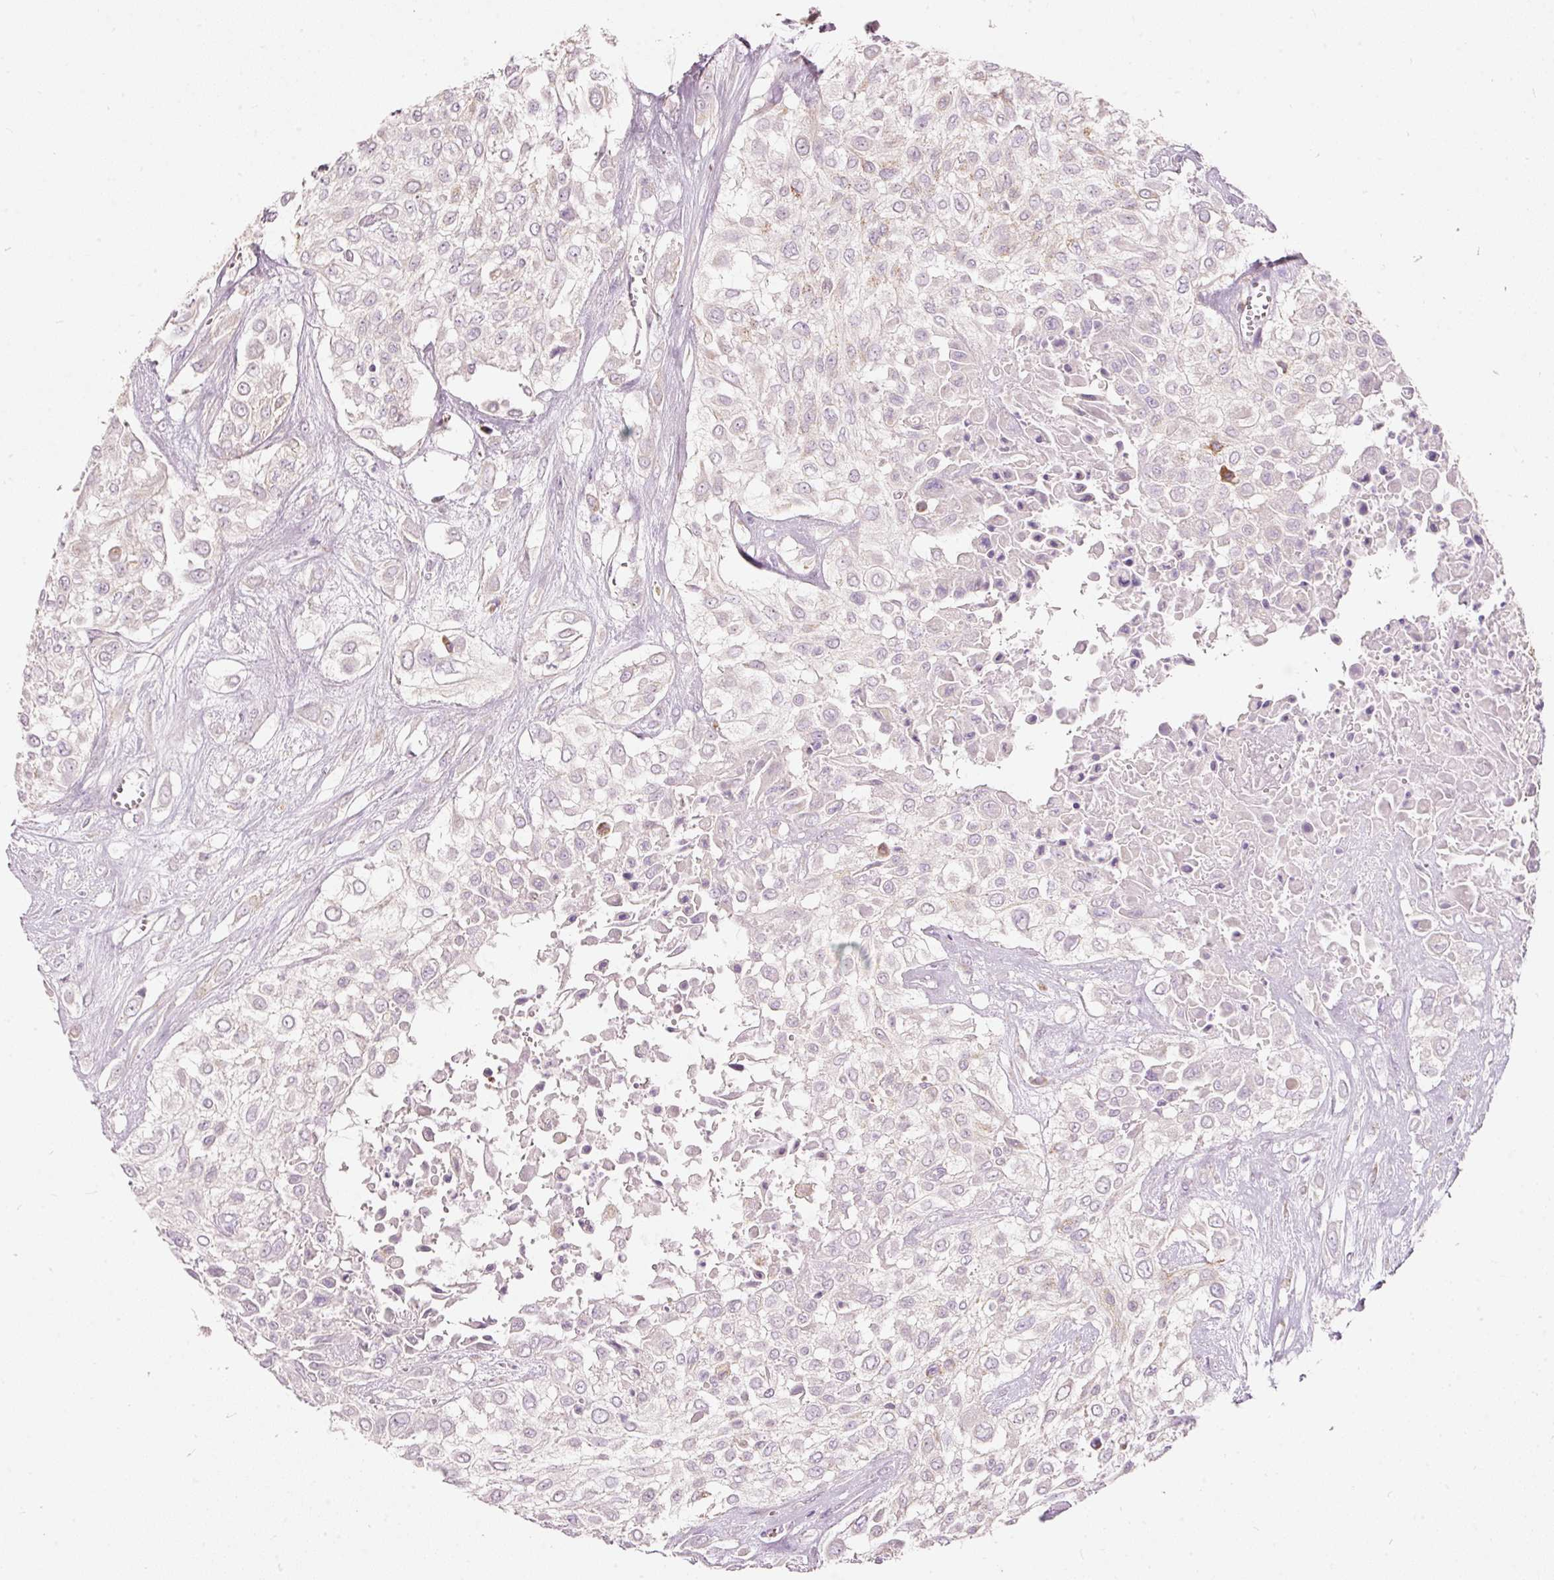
{"staining": {"intensity": "negative", "quantity": "none", "location": "none"}, "tissue": "urothelial cancer", "cell_type": "Tumor cells", "image_type": "cancer", "snomed": [{"axis": "morphology", "description": "Urothelial carcinoma, High grade"}, {"axis": "topography", "description": "Urinary bladder"}], "caption": "The micrograph exhibits no staining of tumor cells in high-grade urothelial carcinoma.", "gene": "MTHFD2", "patient": {"sex": "male", "age": 57}}